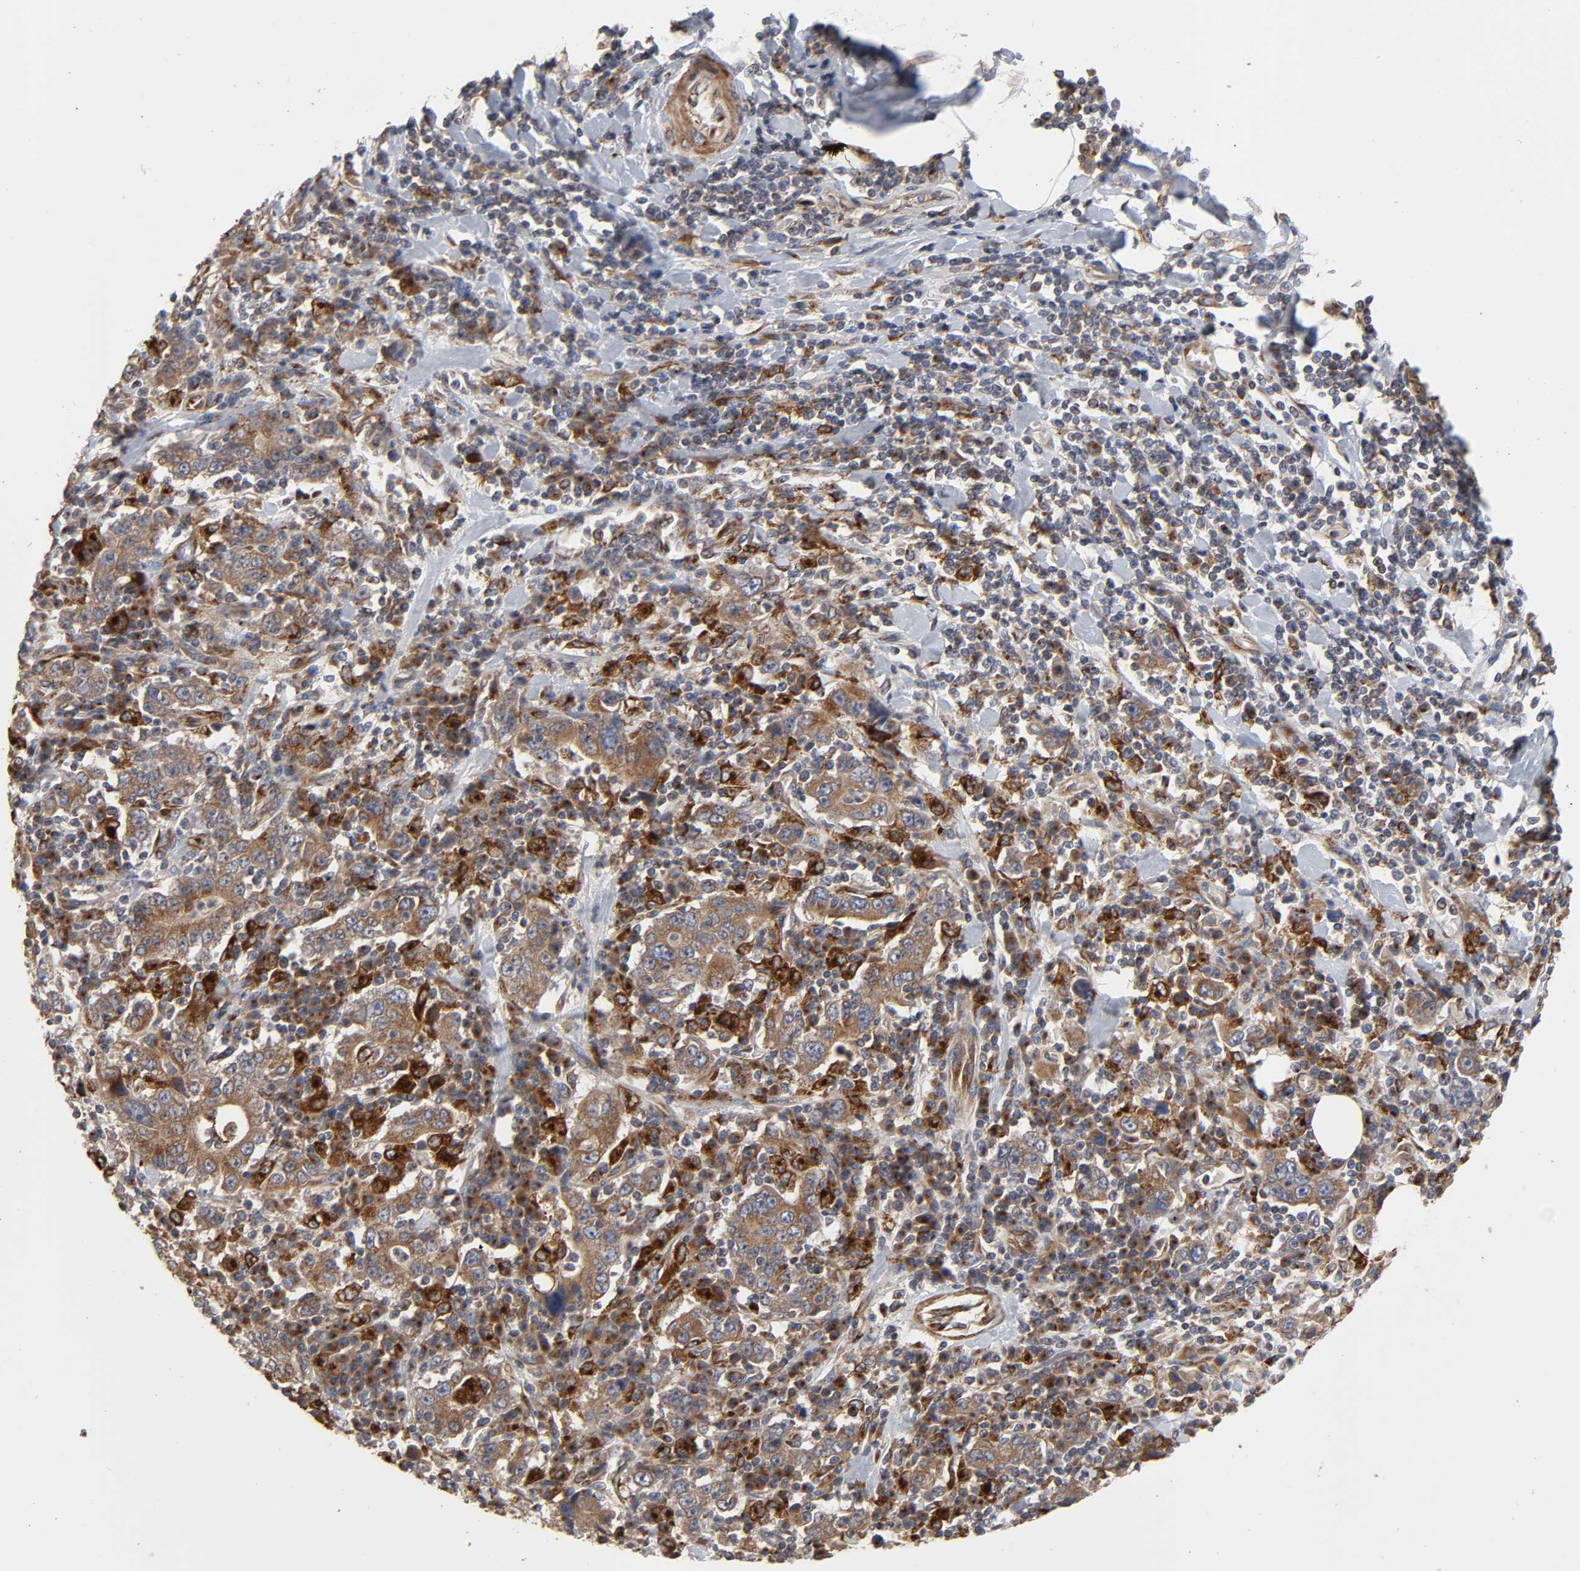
{"staining": {"intensity": "moderate", "quantity": ">75%", "location": "cytoplasmic/membranous"}, "tissue": "stomach cancer", "cell_type": "Tumor cells", "image_type": "cancer", "snomed": [{"axis": "morphology", "description": "Normal tissue, NOS"}, {"axis": "morphology", "description": "Adenocarcinoma, NOS"}, {"axis": "topography", "description": "Stomach, upper"}, {"axis": "topography", "description": "Stomach"}], "caption": "Human stomach adenocarcinoma stained with a protein marker displays moderate staining in tumor cells.", "gene": "GNPTG", "patient": {"sex": "male", "age": 59}}